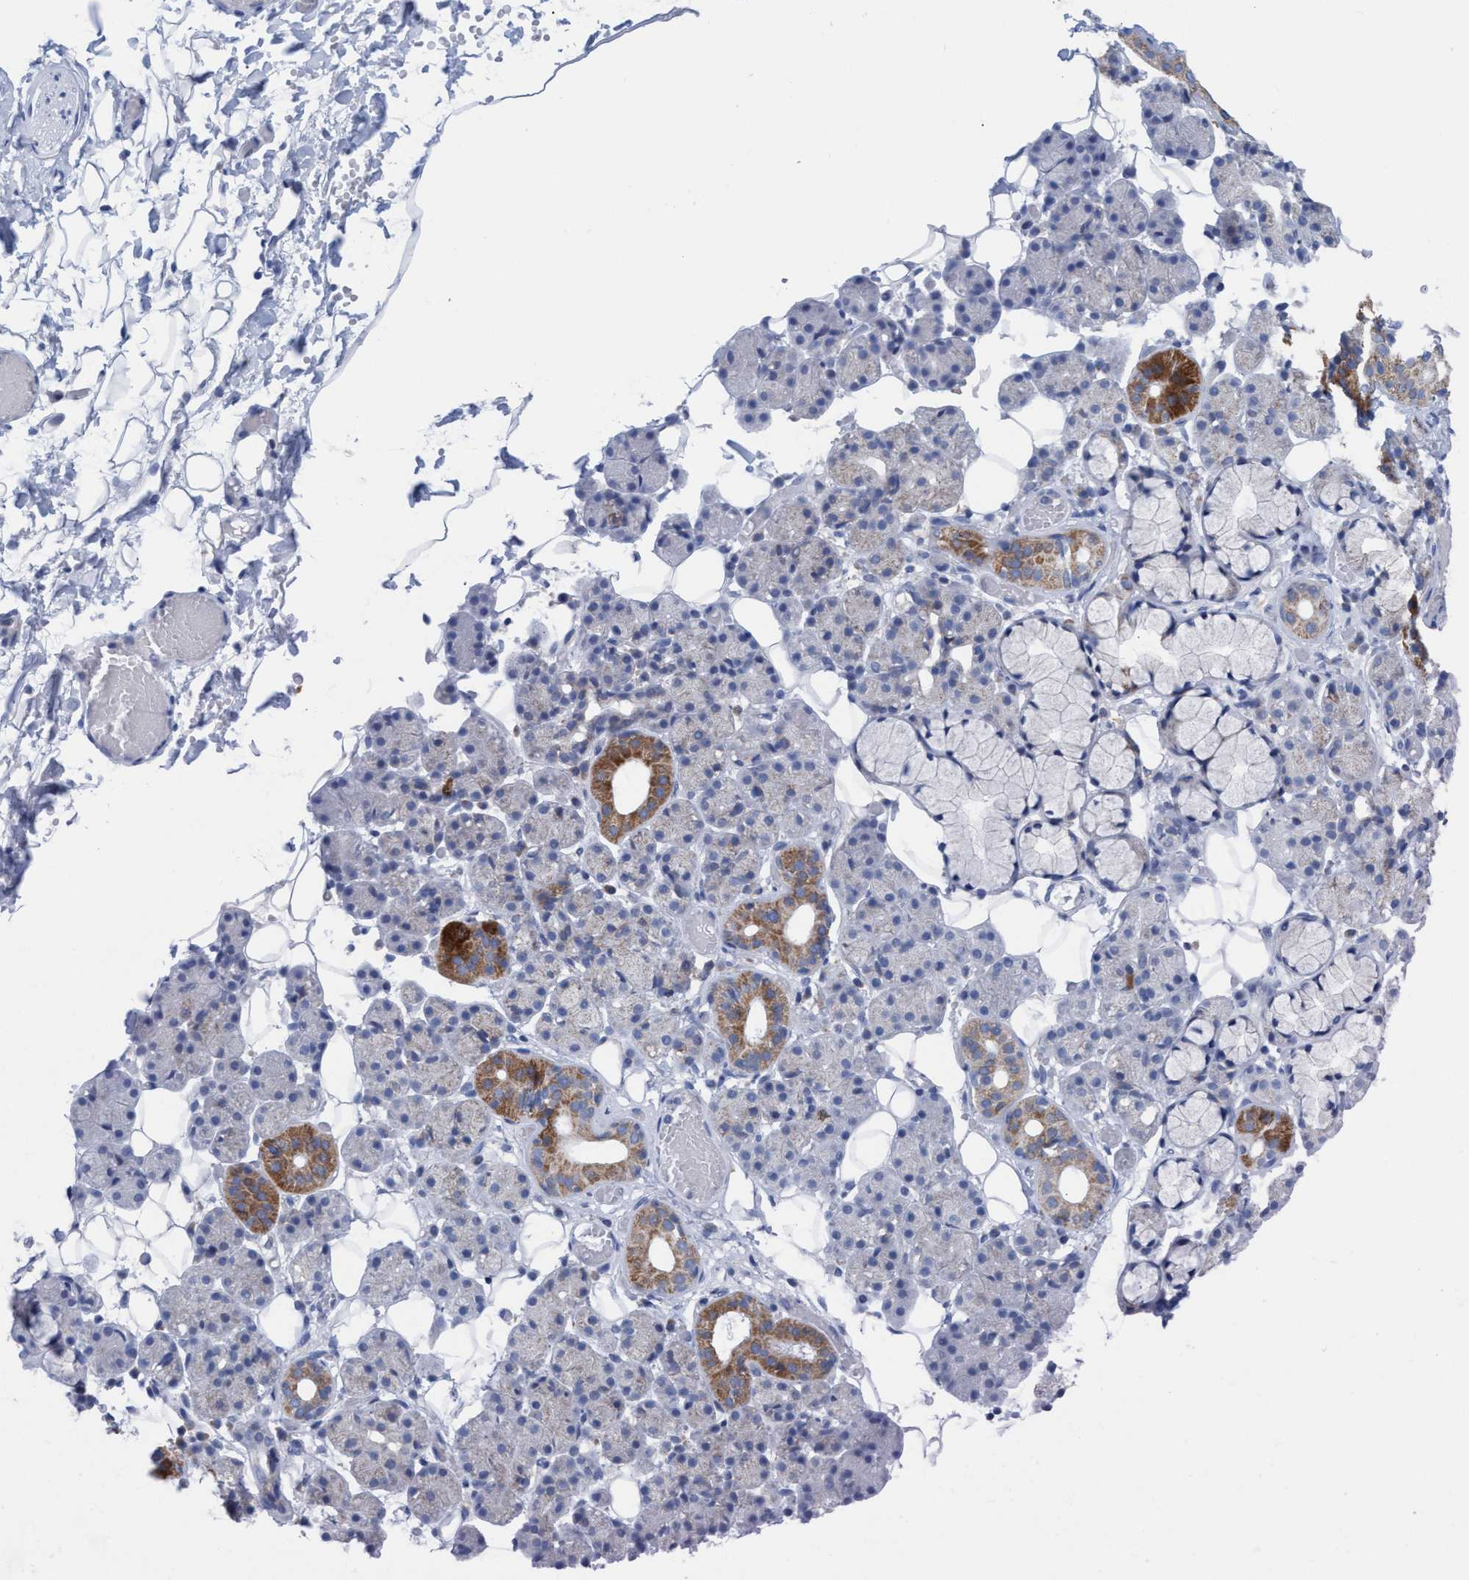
{"staining": {"intensity": "moderate", "quantity": "<25%", "location": "cytoplasmic/membranous"}, "tissue": "salivary gland", "cell_type": "Glandular cells", "image_type": "normal", "snomed": [{"axis": "morphology", "description": "Normal tissue, NOS"}, {"axis": "topography", "description": "Salivary gland"}], "caption": "Immunohistochemistry staining of benign salivary gland, which exhibits low levels of moderate cytoplasmic/membranous expression in approximately <25% of glandular cells indicating moderate cytoplasmic/membranous protein expression. The staining was performed using DAB (3,3'-diaminobenzidine) (brown) for protein detection and nuclei were counterstained in hematoxylin (blue).", "gene": "GGA3", "patient": {"sex": "male", "age": 63}}